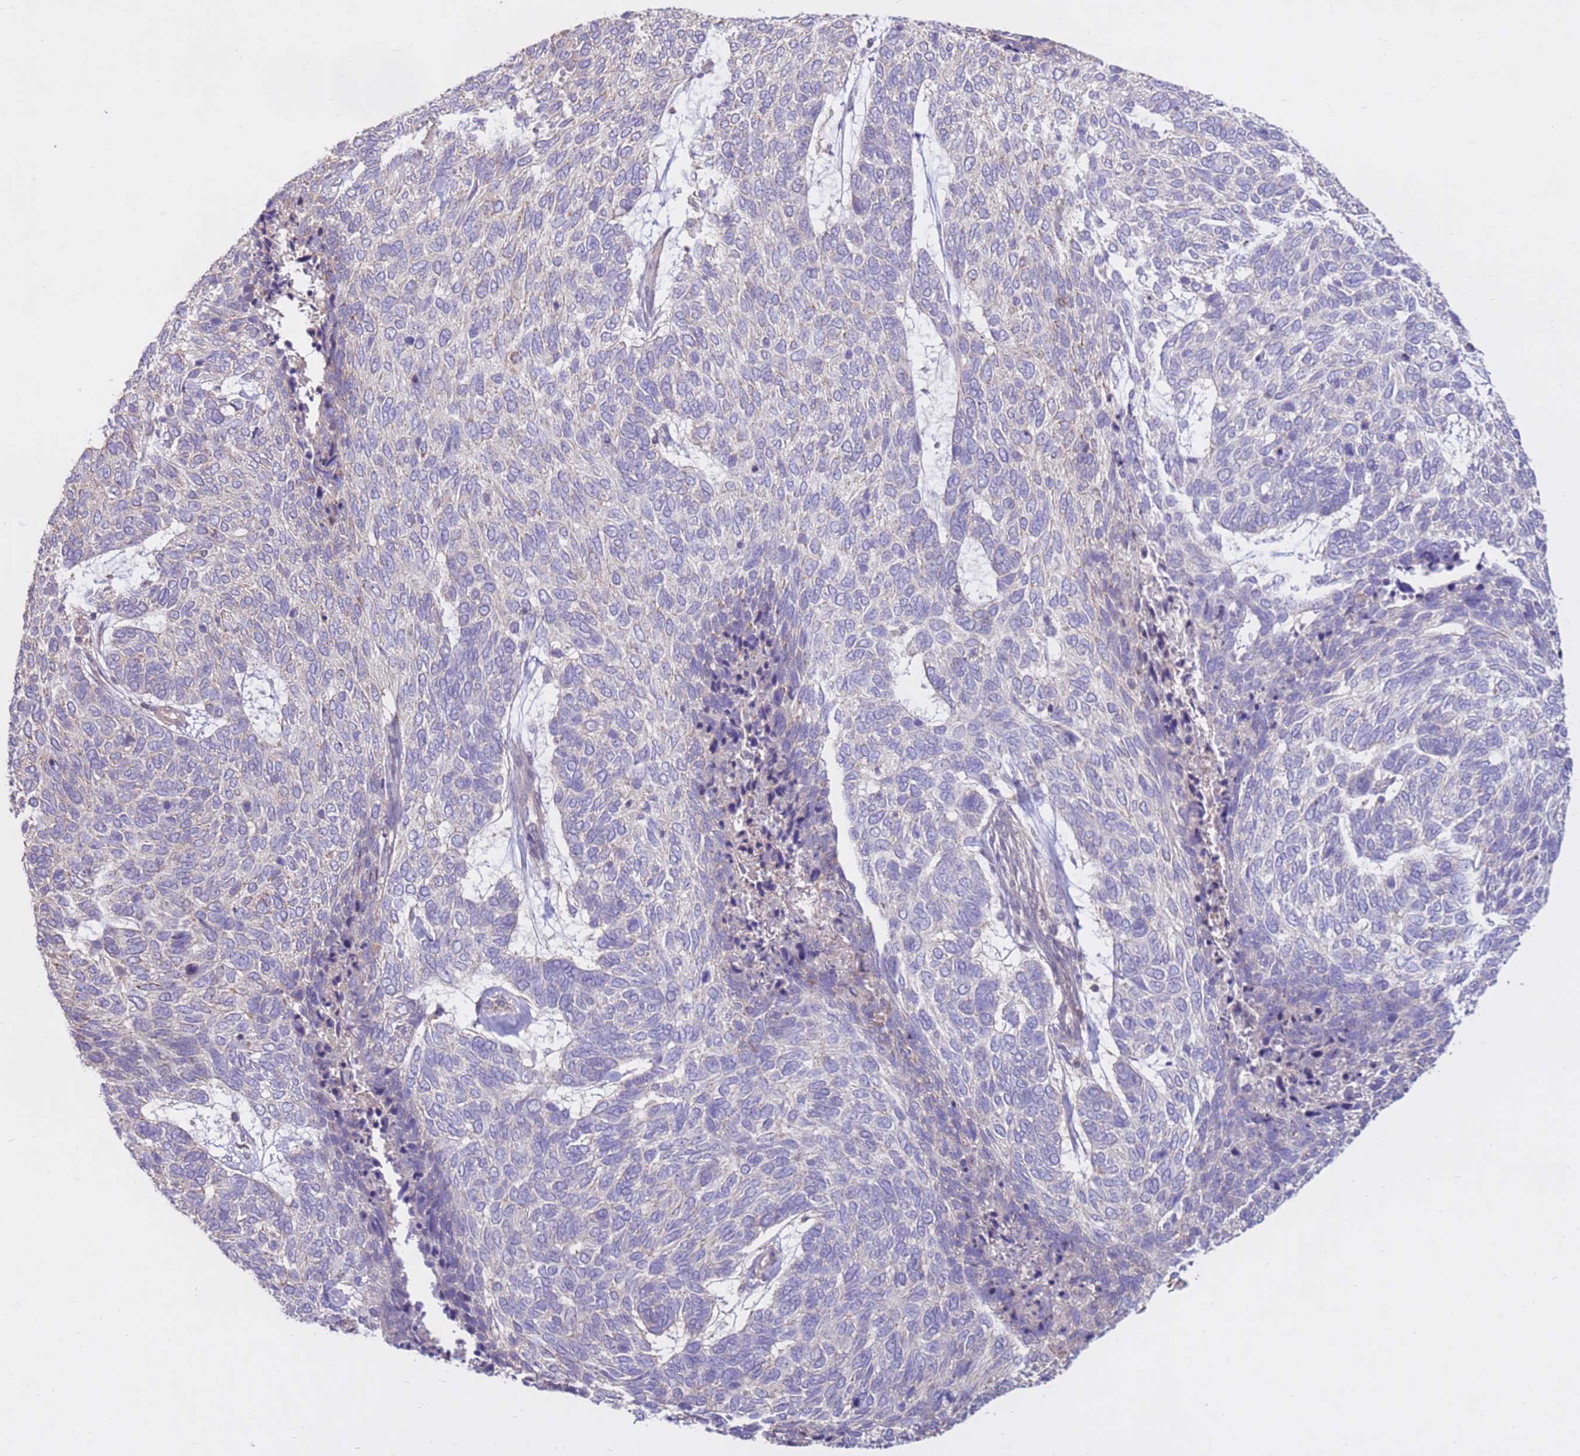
{"staining": {"intensity": "negative", "quantity": "none", "location": "none"}, "tissue": "skin cancer", "cell_type": "Tumor cells", "image_type": "cancer", "snomed": [{"axis": "morphology", "description": "Basal cell carcinoma"}, {"axis": "topography", "description": "Skin"}], "caption": "Protein analysis of skin basal cell carcinoma shows no significant positivity in tumor cells.", "gene": "EVA1B", "patient": {"sex": "female", "age": 65}}